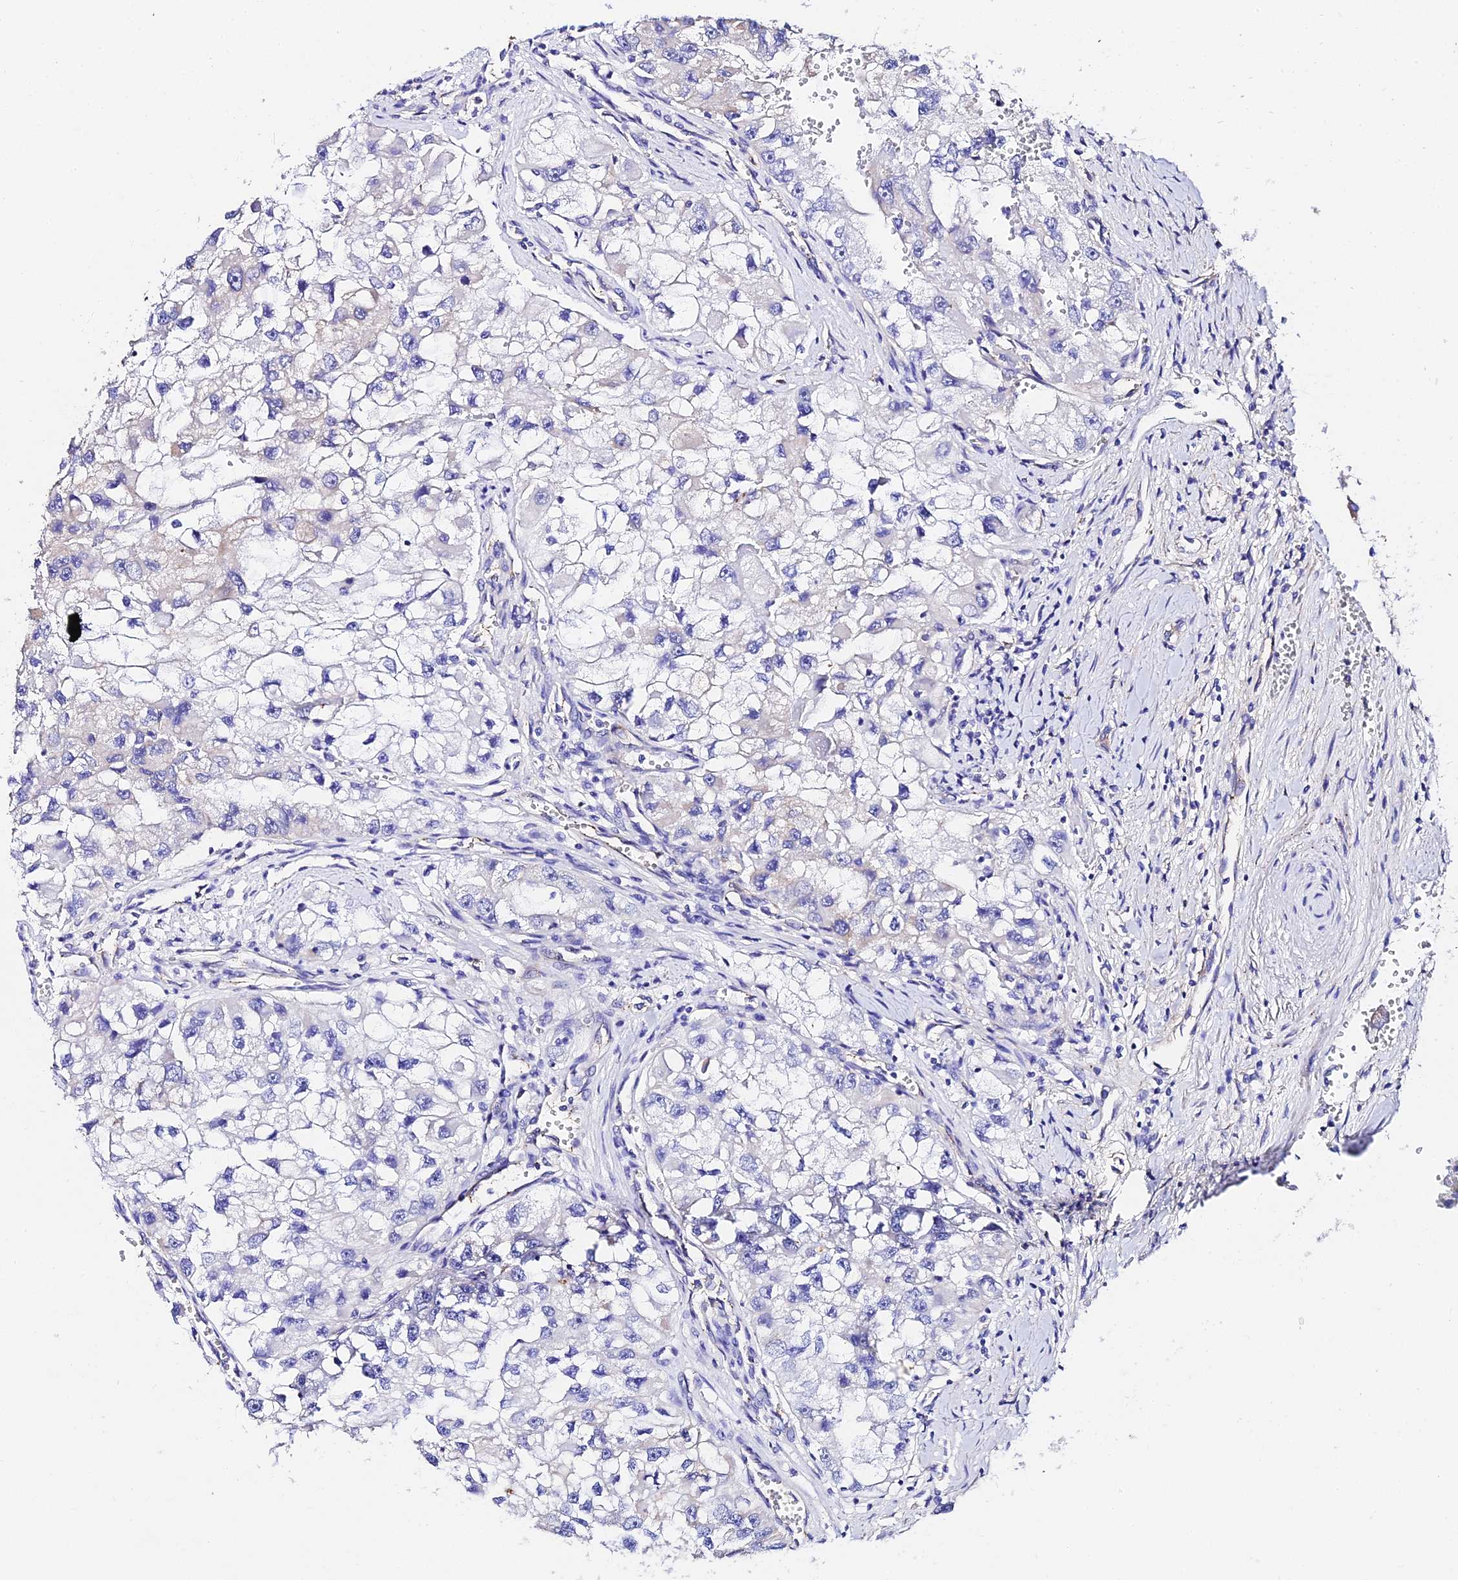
{"staining": {"intensity": "negative", "quantity": "none", "location": "none"}, "tissue": "renal cancer", "cell_type": "Tumor cells", "image_type": "cancer", "snomed": [{"axis": "morphology", "description": "Adenocarcinoma, NOS"}, {"axis": "topography", "description": "Kidney"}], "caption": "Immunohistochemistry photomicrograph of neoplastic tissue: human renal cancer (adenocarcinoma) stained with DAB (3,3'-diaminobenzidine) demonstrates no significant protein expression in tumor cells. (DAB (3,3'-diaminobenzidine) immunohistochemistry, high magnification).", "gene": "DAW1", "patient": {"sex": "male", "age": 63}}